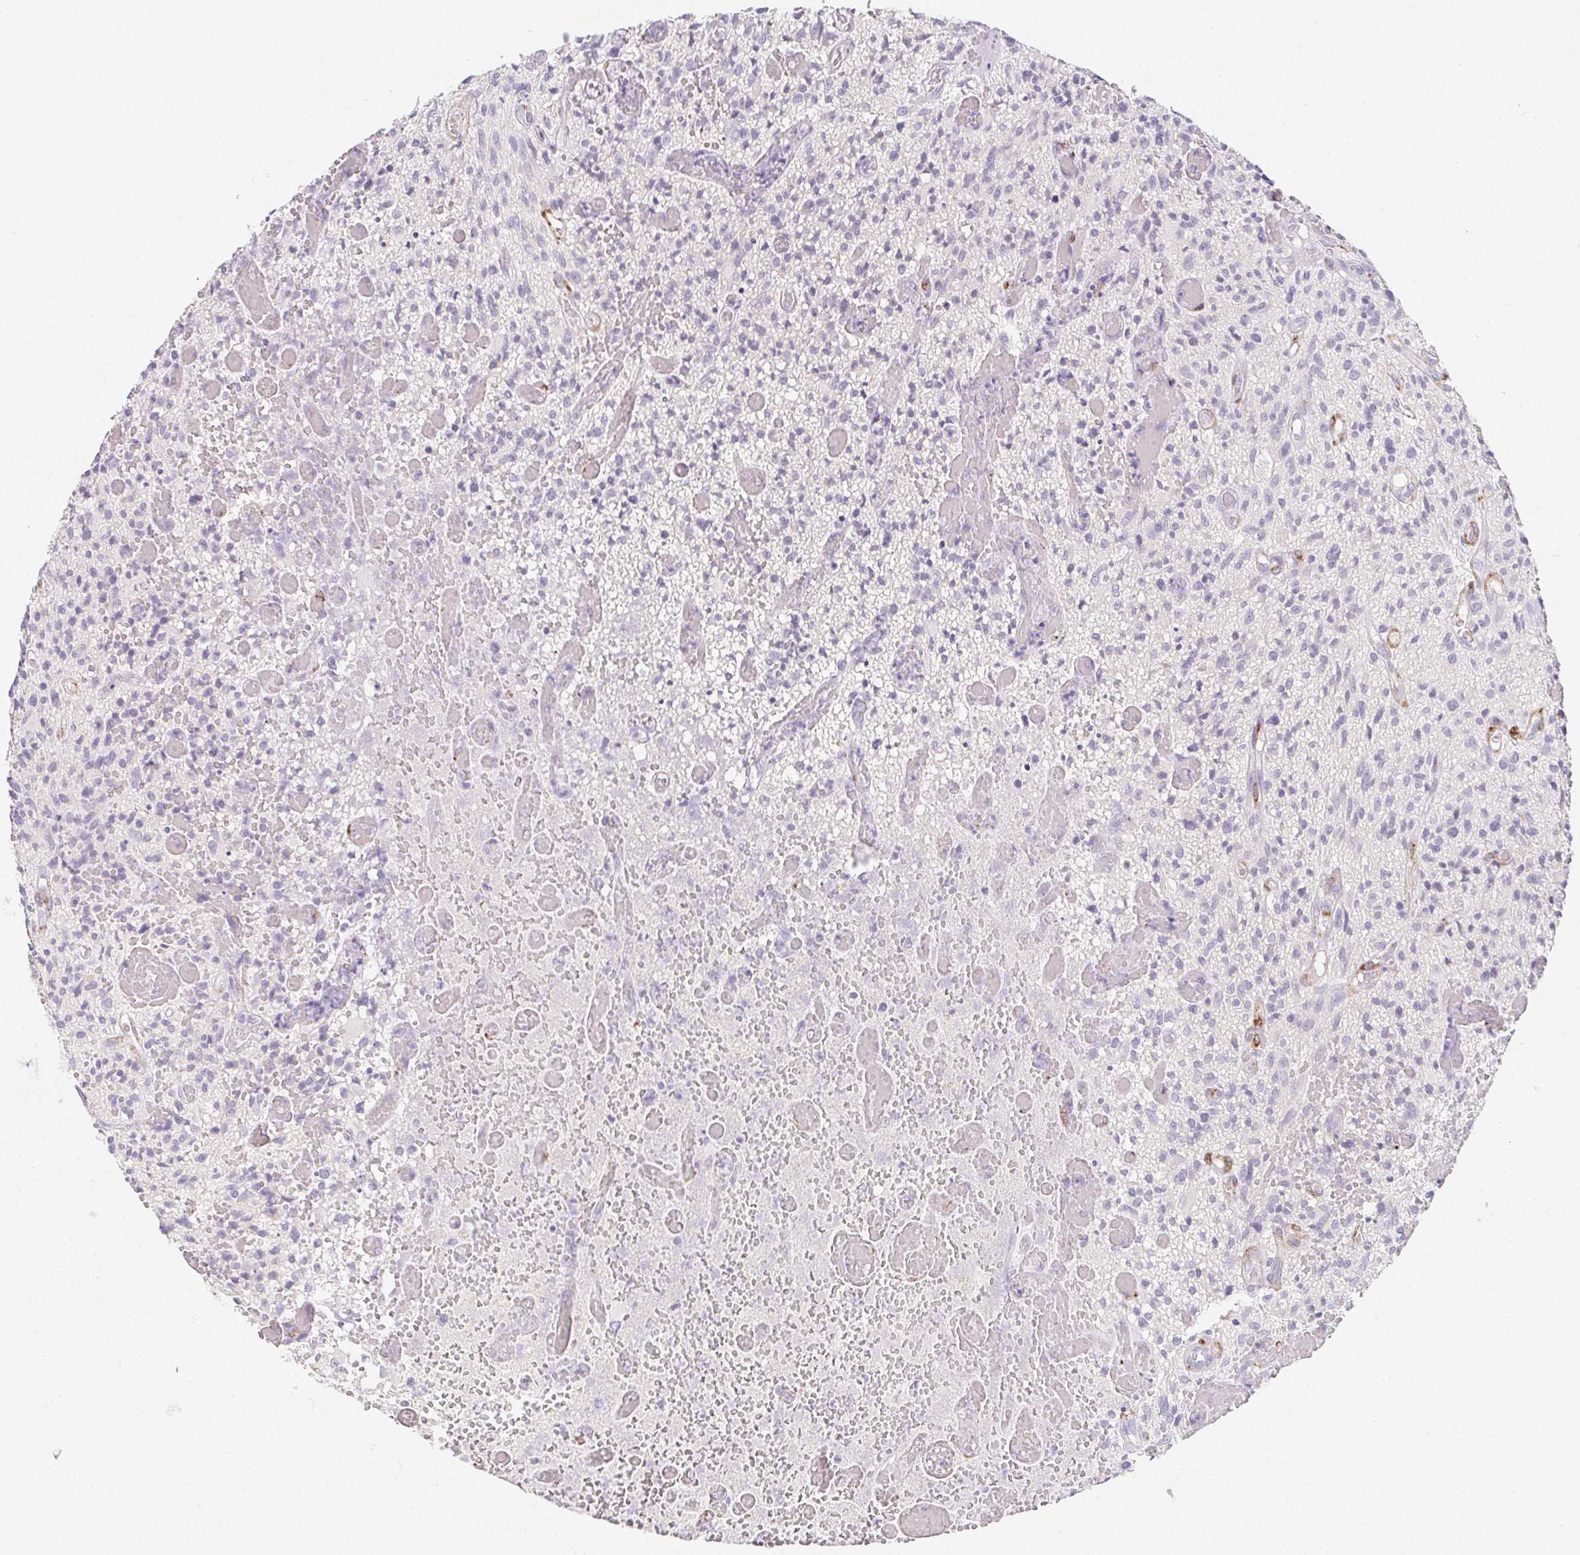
{"staining": {"intensity": "negative", "quantity": "none", "location": "none"}, "tissue": "glioma", "cell_type": "Tumor cells", "image_type": "cancer", "snomed": [{"axis": "morphology", "description": "Glioma, malignant, High grade"}, {"axis": "topography", "description": "Brain"}], "caption": "This is an IHC histopathology image of glioma. There is no expression in tumor cells.", "gene": "HRC", "patient": {"sex": "male", "age": 75}}